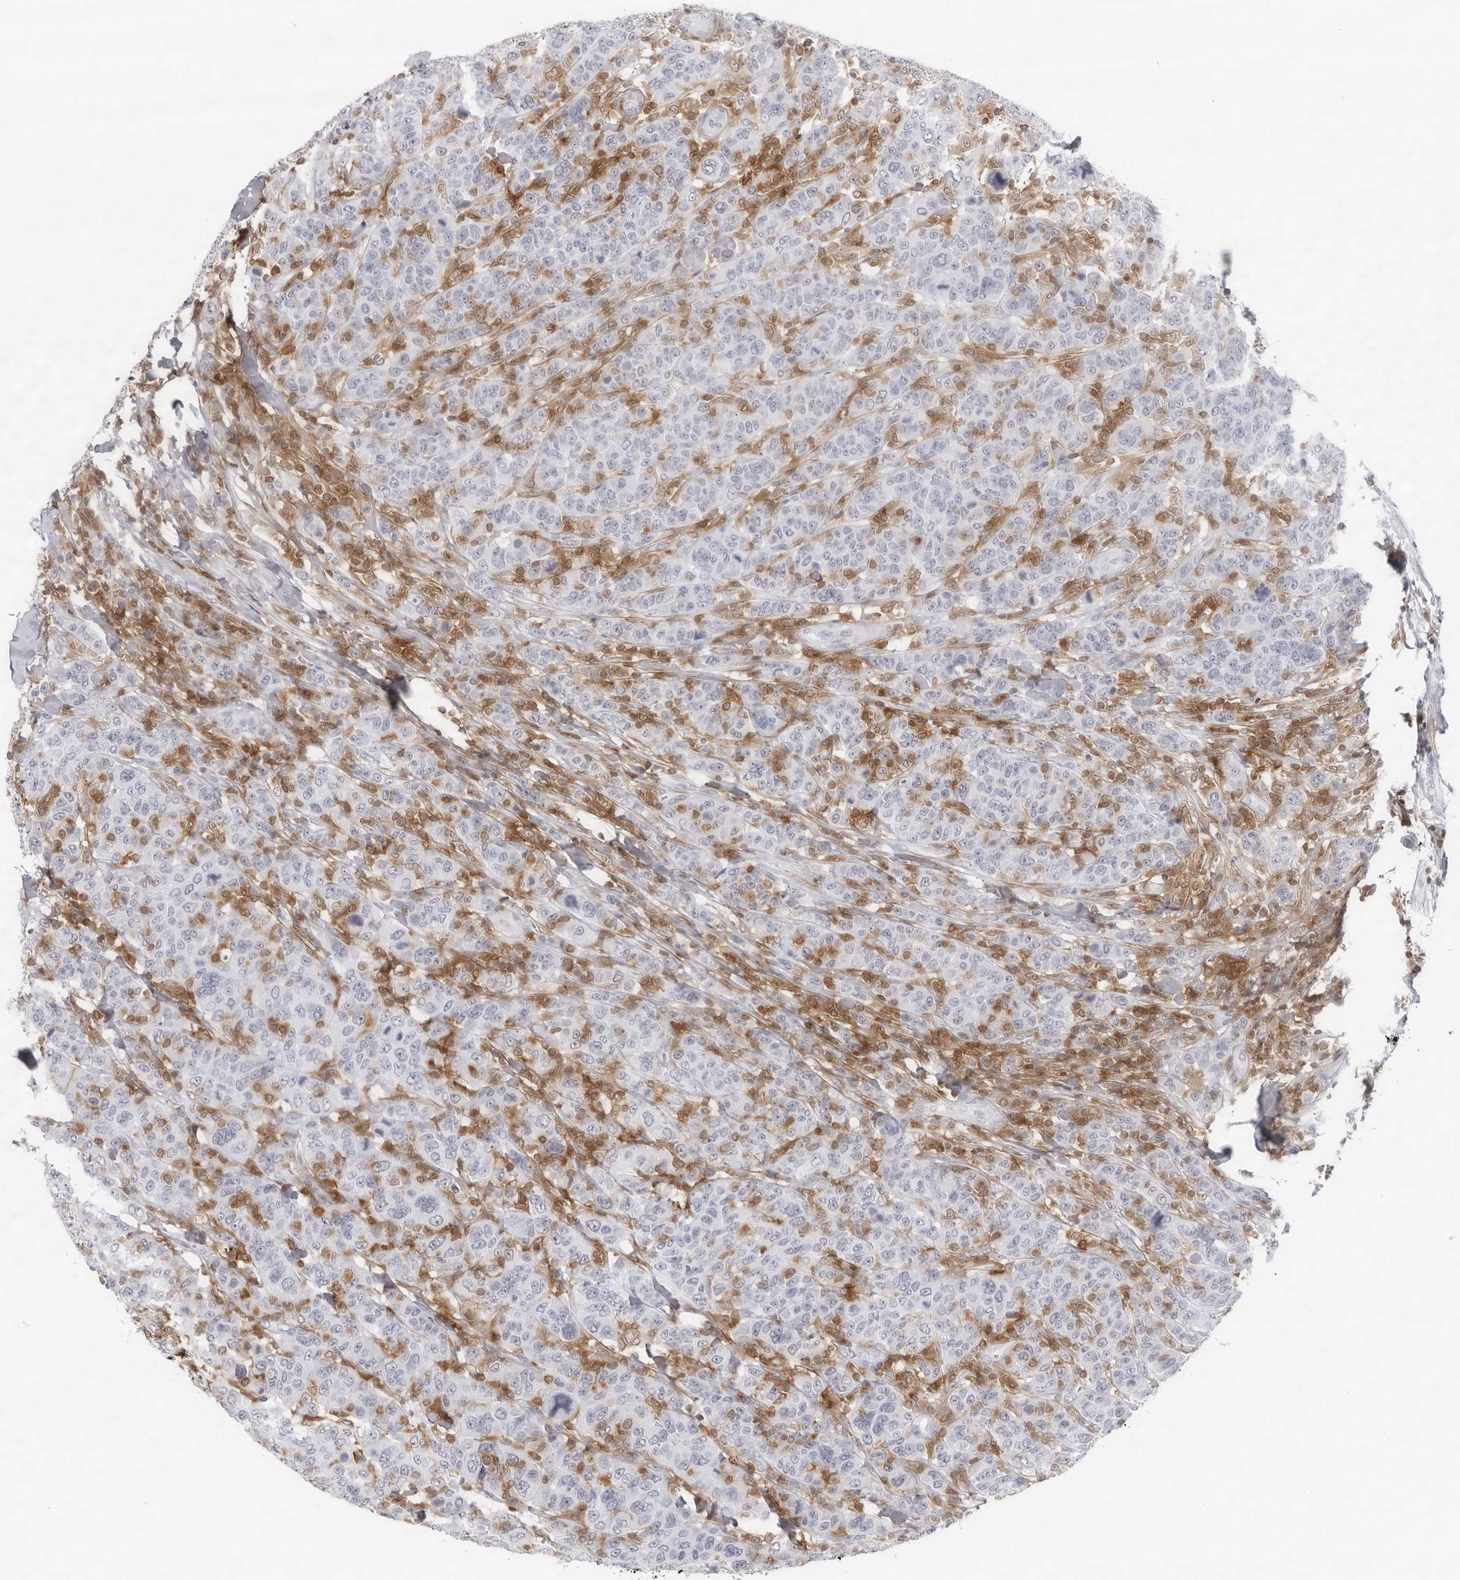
{"staining": {"intensity": "negative", "quantity": "none", "location": "none"}, "tissue": "breast cancer", "cell_type": "Tumor cells", "image_type": "cancer", "snomed": [{"axis": "morphology", "description": "Duct carcinoma"}, {"axis": "topography", "description": "Breast"}], "caption": "DAB (3,3'-diaminobenzidine) immunohistochemical staining of human infiltrating ductal carcinoma (breast) reveals no significant expression in tumor cells.", "gene": "FMNL1", "patient": {"sex": "female", "age": 37}}